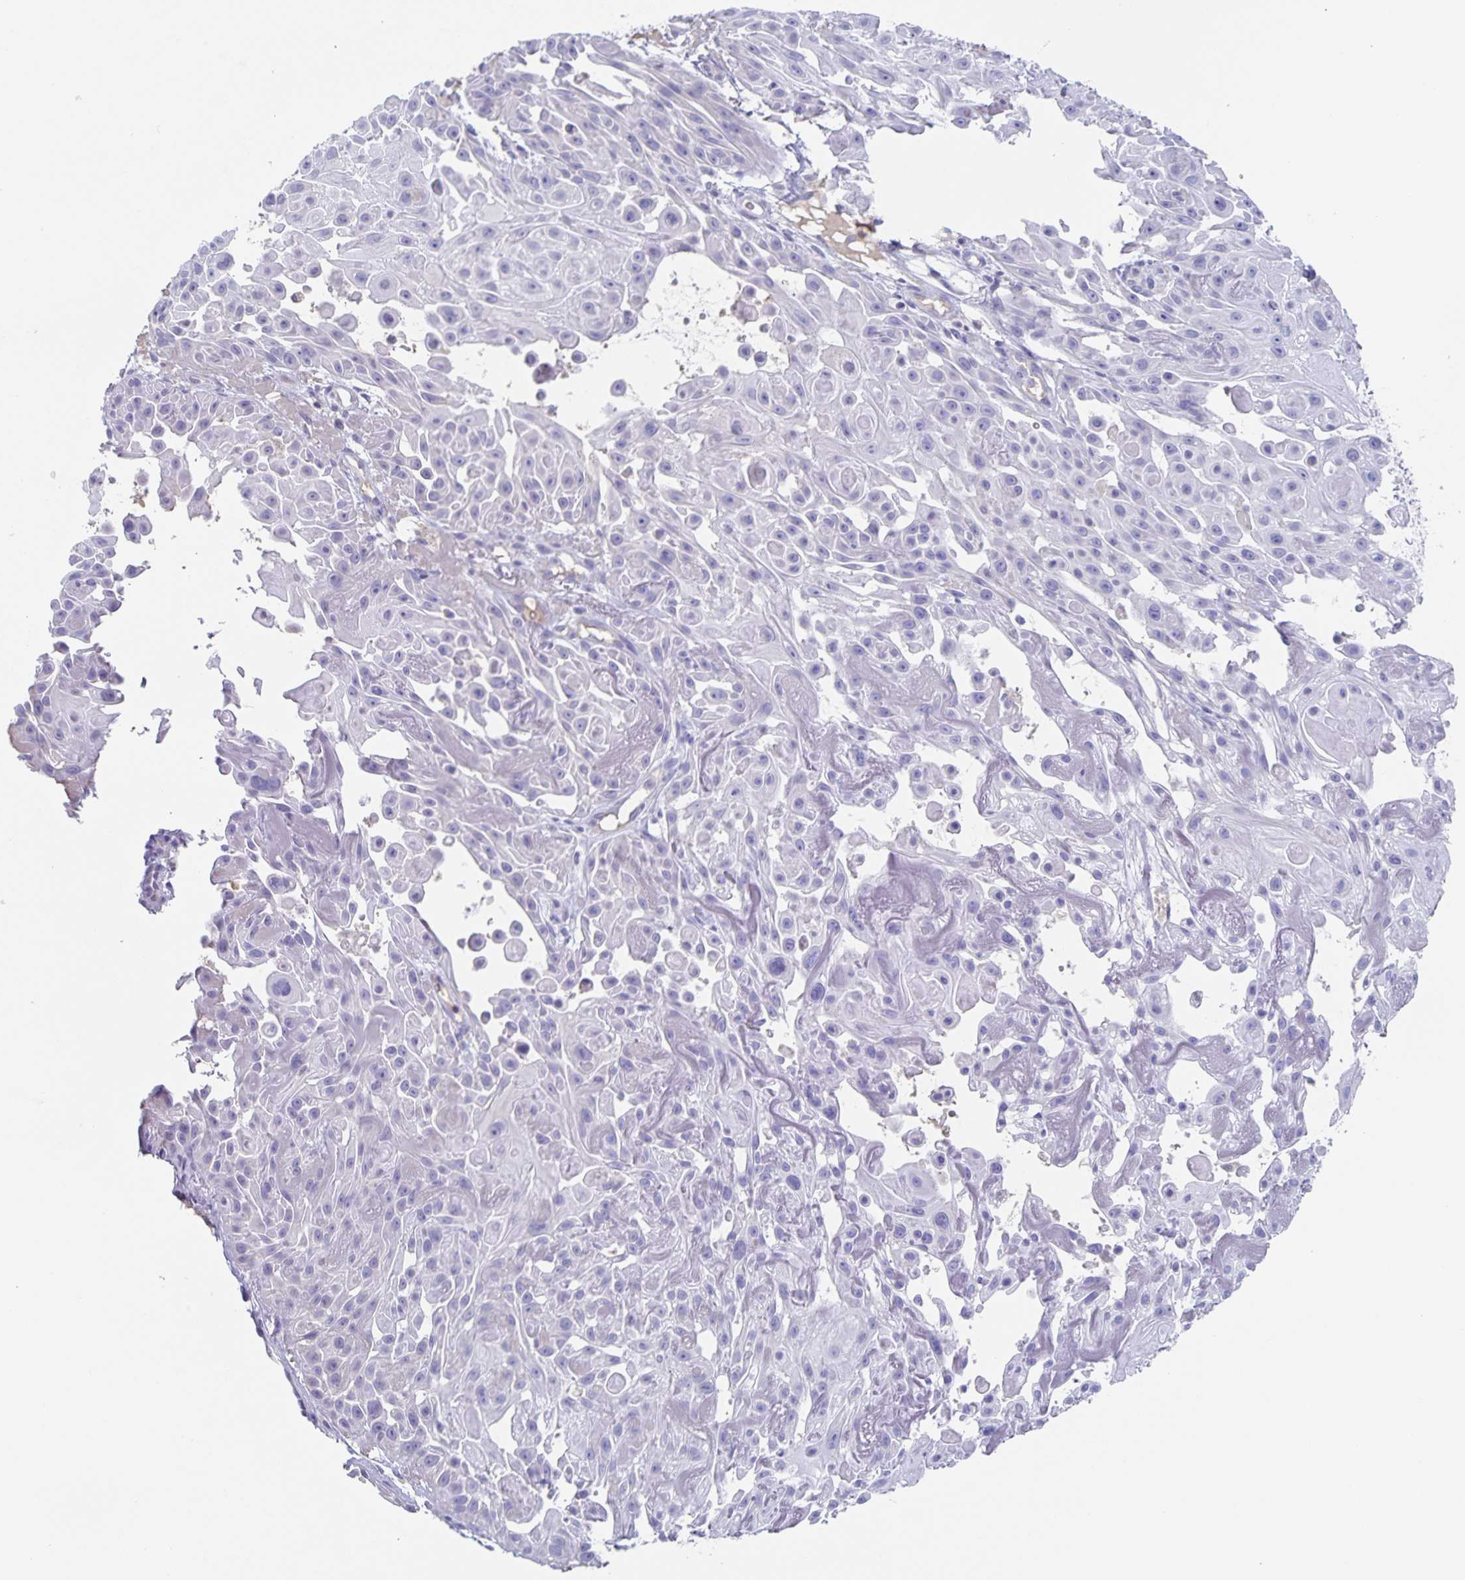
{"staining": {"intensity": "negative", "quantity": "none", "location": "none"}, "tissue": "skin cancer", "cell_type": "Tumor cells", "image_type": "cancer", "snomed": [{"axis": "morphology", "description": "Squamous cell carcinoma, NOS"}, {"axis": "topography", "description": "Skin"}], "caption": "Skin squamous cell carcinoma was stained to show a protein in brown. There is no significant staining in tumor cells.", "gene": "RPL36A", "patient": {"sex": "male", "age": 91}}